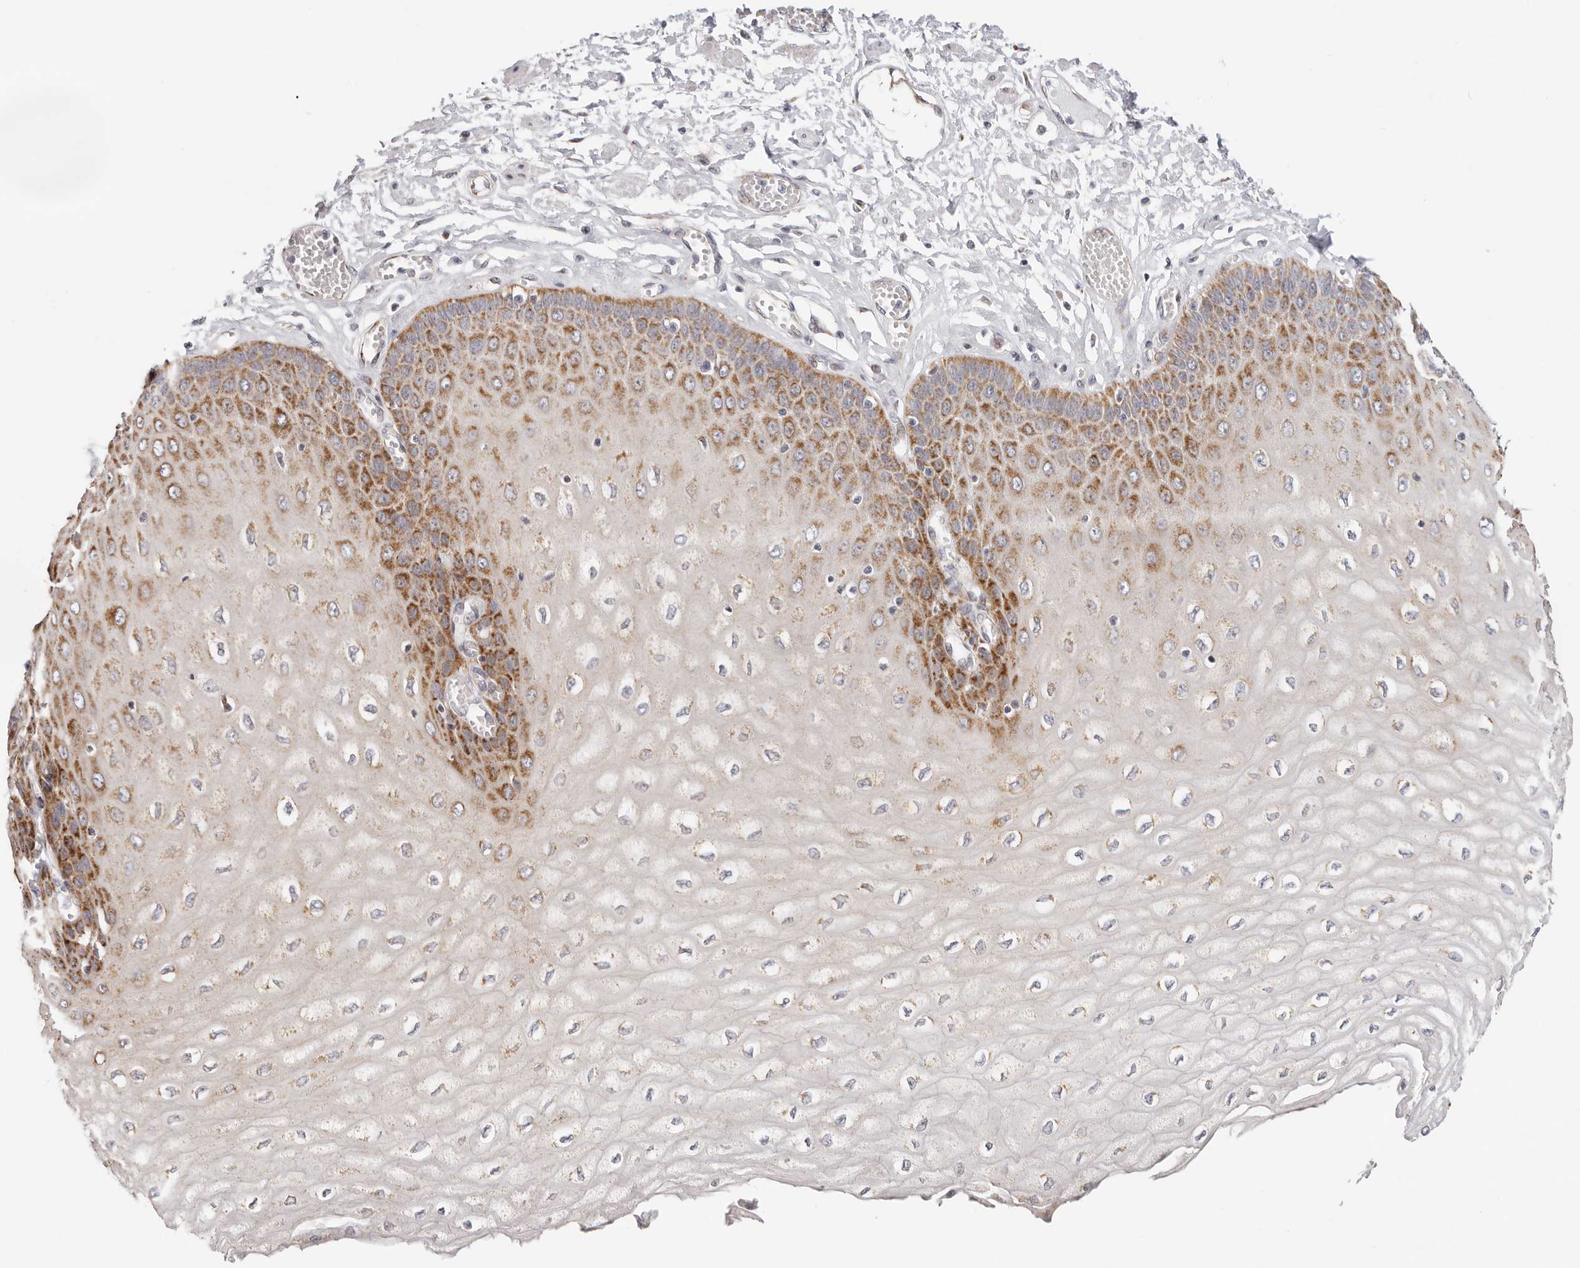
{"staining": {"intensity": "strong", "quantity": "25%-75%", "location": "cytoplasmic/membranous"}, "tissue": "esophagus", "cell_type": "Squamous epithelial cells", "image_type": "normal", "snomed": [{"axis": "morphology", "description": "Normal tissue, NOS"}, {"axis": "topography", "description": "Esophagus"}], "caption": "Immunohistochemical staining of unremarkable human esophagus exhibits high levels of strong cytoplasmic/membranous staining in about 25%-75% of squamous epithelial cells.", "gene": "AFDN", "patient": {"sex": "male", "age": 60}}